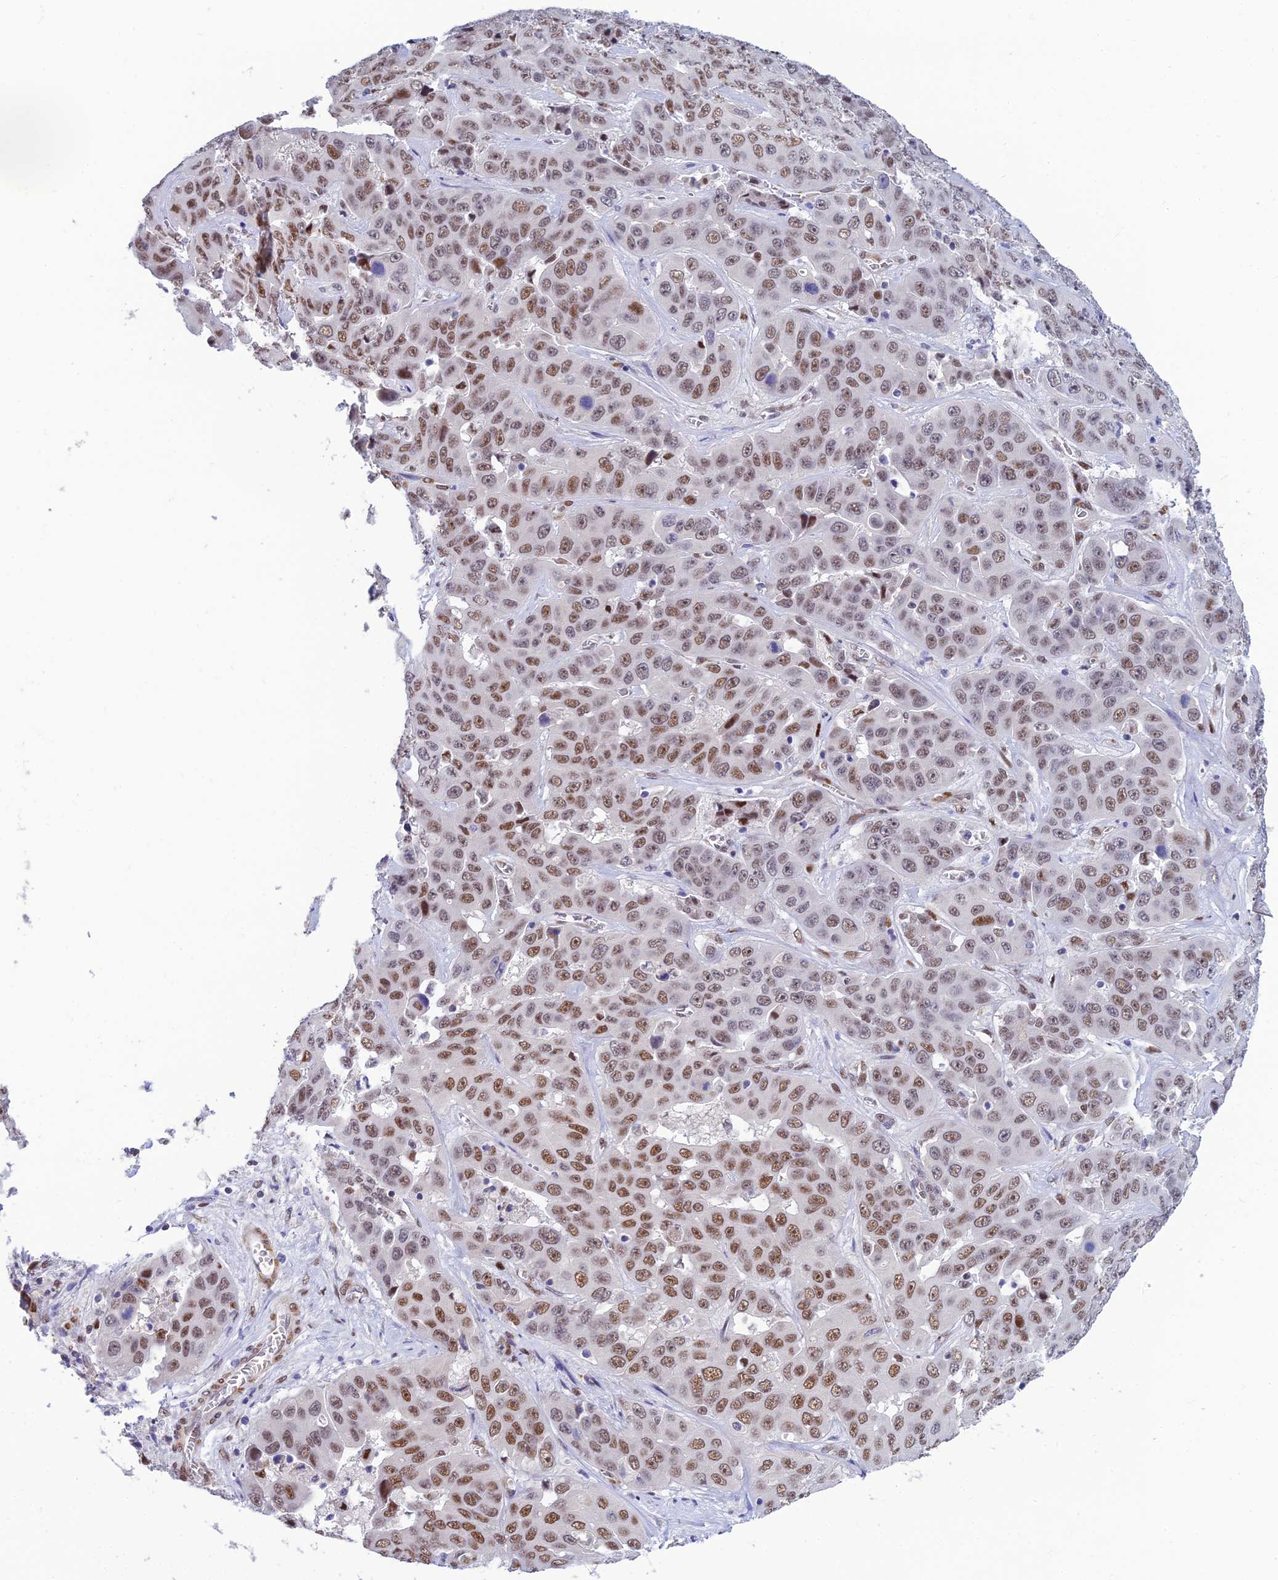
{"staining": {"intensity": "moderate", "quantity": ">75%", "location": "nuclear"}, "tissue": "liver cancer", "cell_type": "Tumor cells", "image_type": "cancer", "snomed": [{"axis": "morphology", "description": "Cholangiocarcinoma"}, {"axis": "topography", "description": "Liver"}], "caption": "Tumor cells exhibit moderate nuclear staining in approximately >75% of cells in liver cholangiocarcinoma. Nuclei are stained in blue.", "gene": "CLK4", "patient": {"sex": "female", "age": 52}}